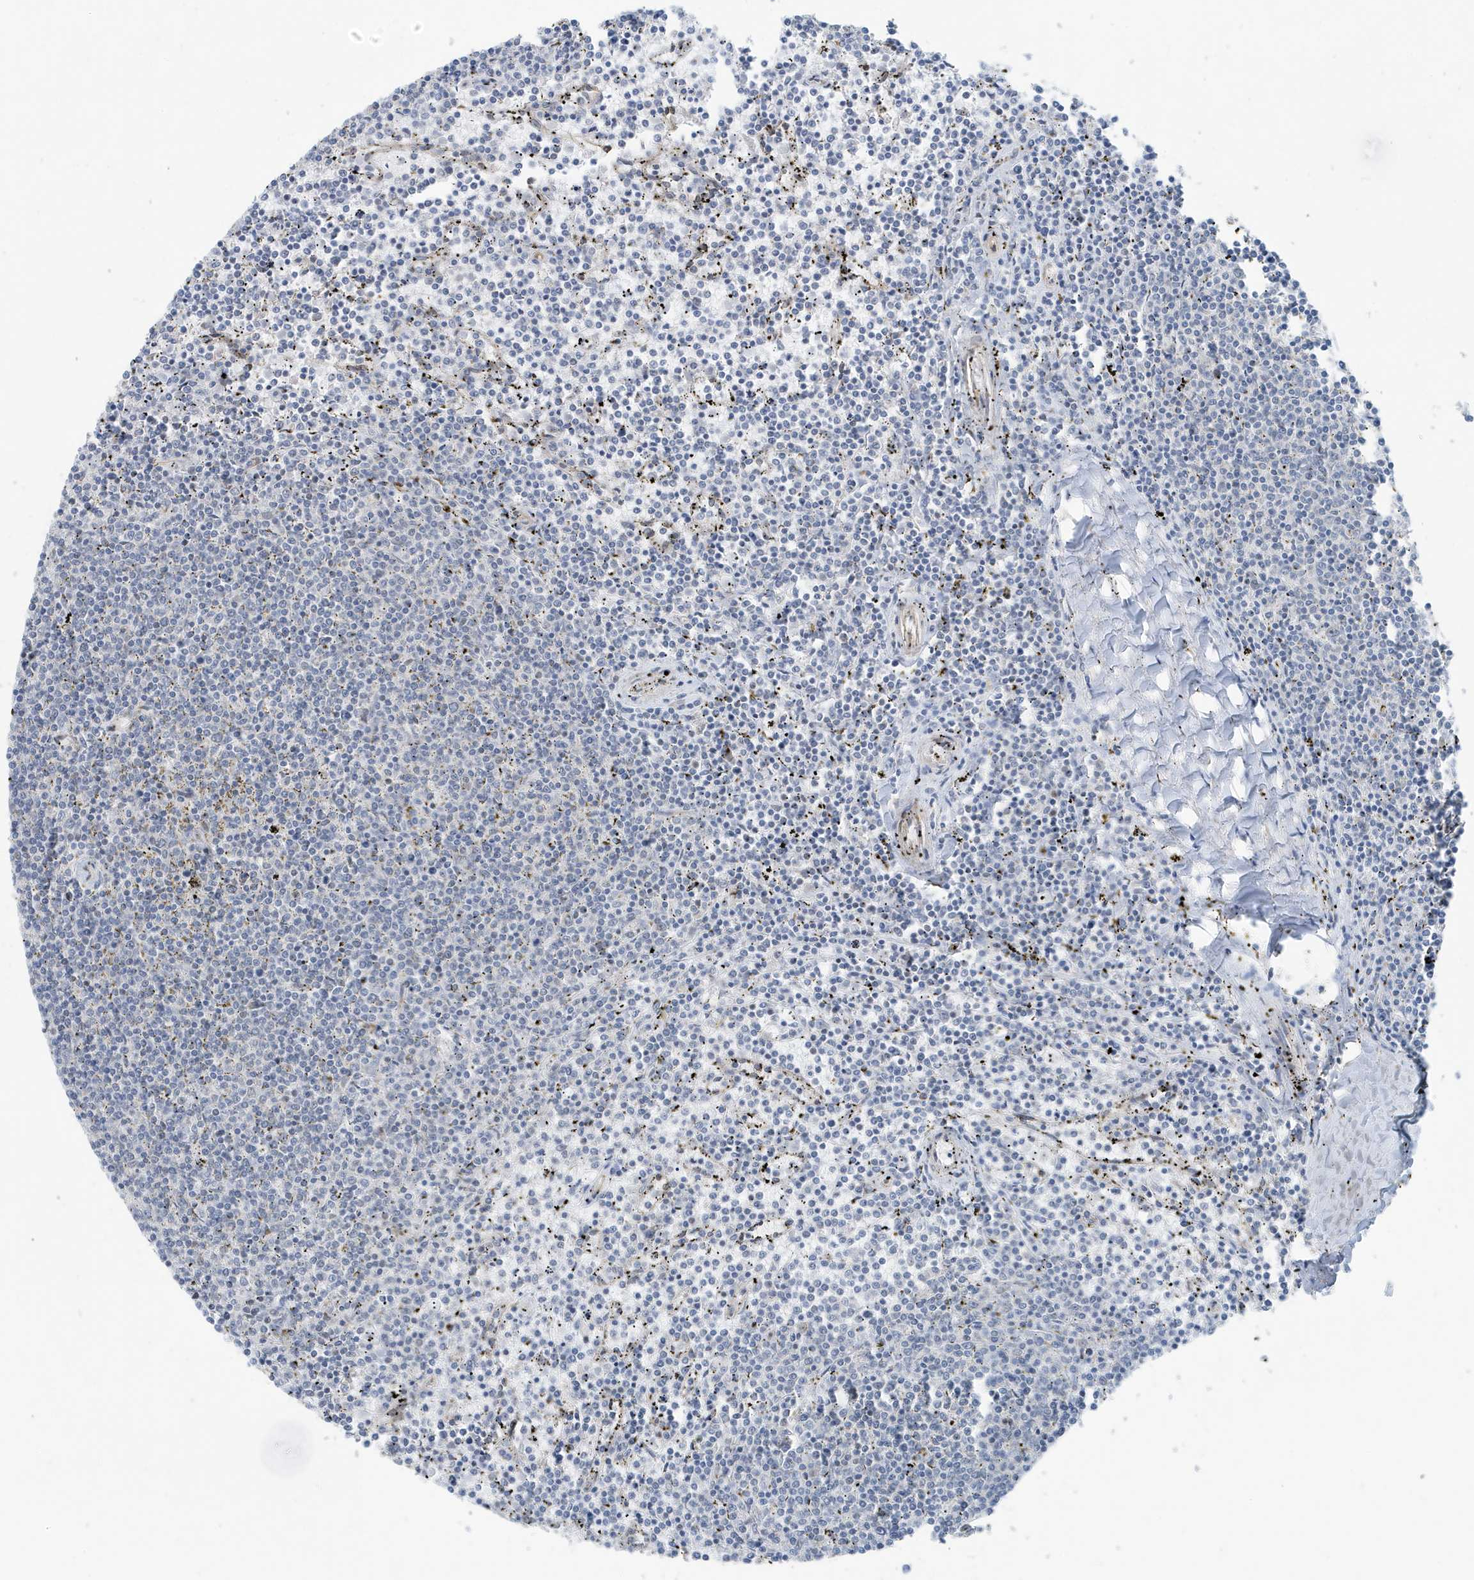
{"staining": {"intensity": "negative", "quantity": "none", "location": "none"}, "tissue": "lymphoma", "cell_type": "Tumor cells", "image_type": "cancer", "snomed": [{"axis": "morphology", "description": "Malignant lymphoma, non-Hodgkin's type, Low grade"}, {"axis": "topography", "description": "Spleen"}], "caption": "The photomicrograph shows no staining of tumor cells in low-grade malignant lymphoma, non-Hodgkin's type.", "gene": "CHCHD4", "patient": {"sex": "female", "age": 50}}